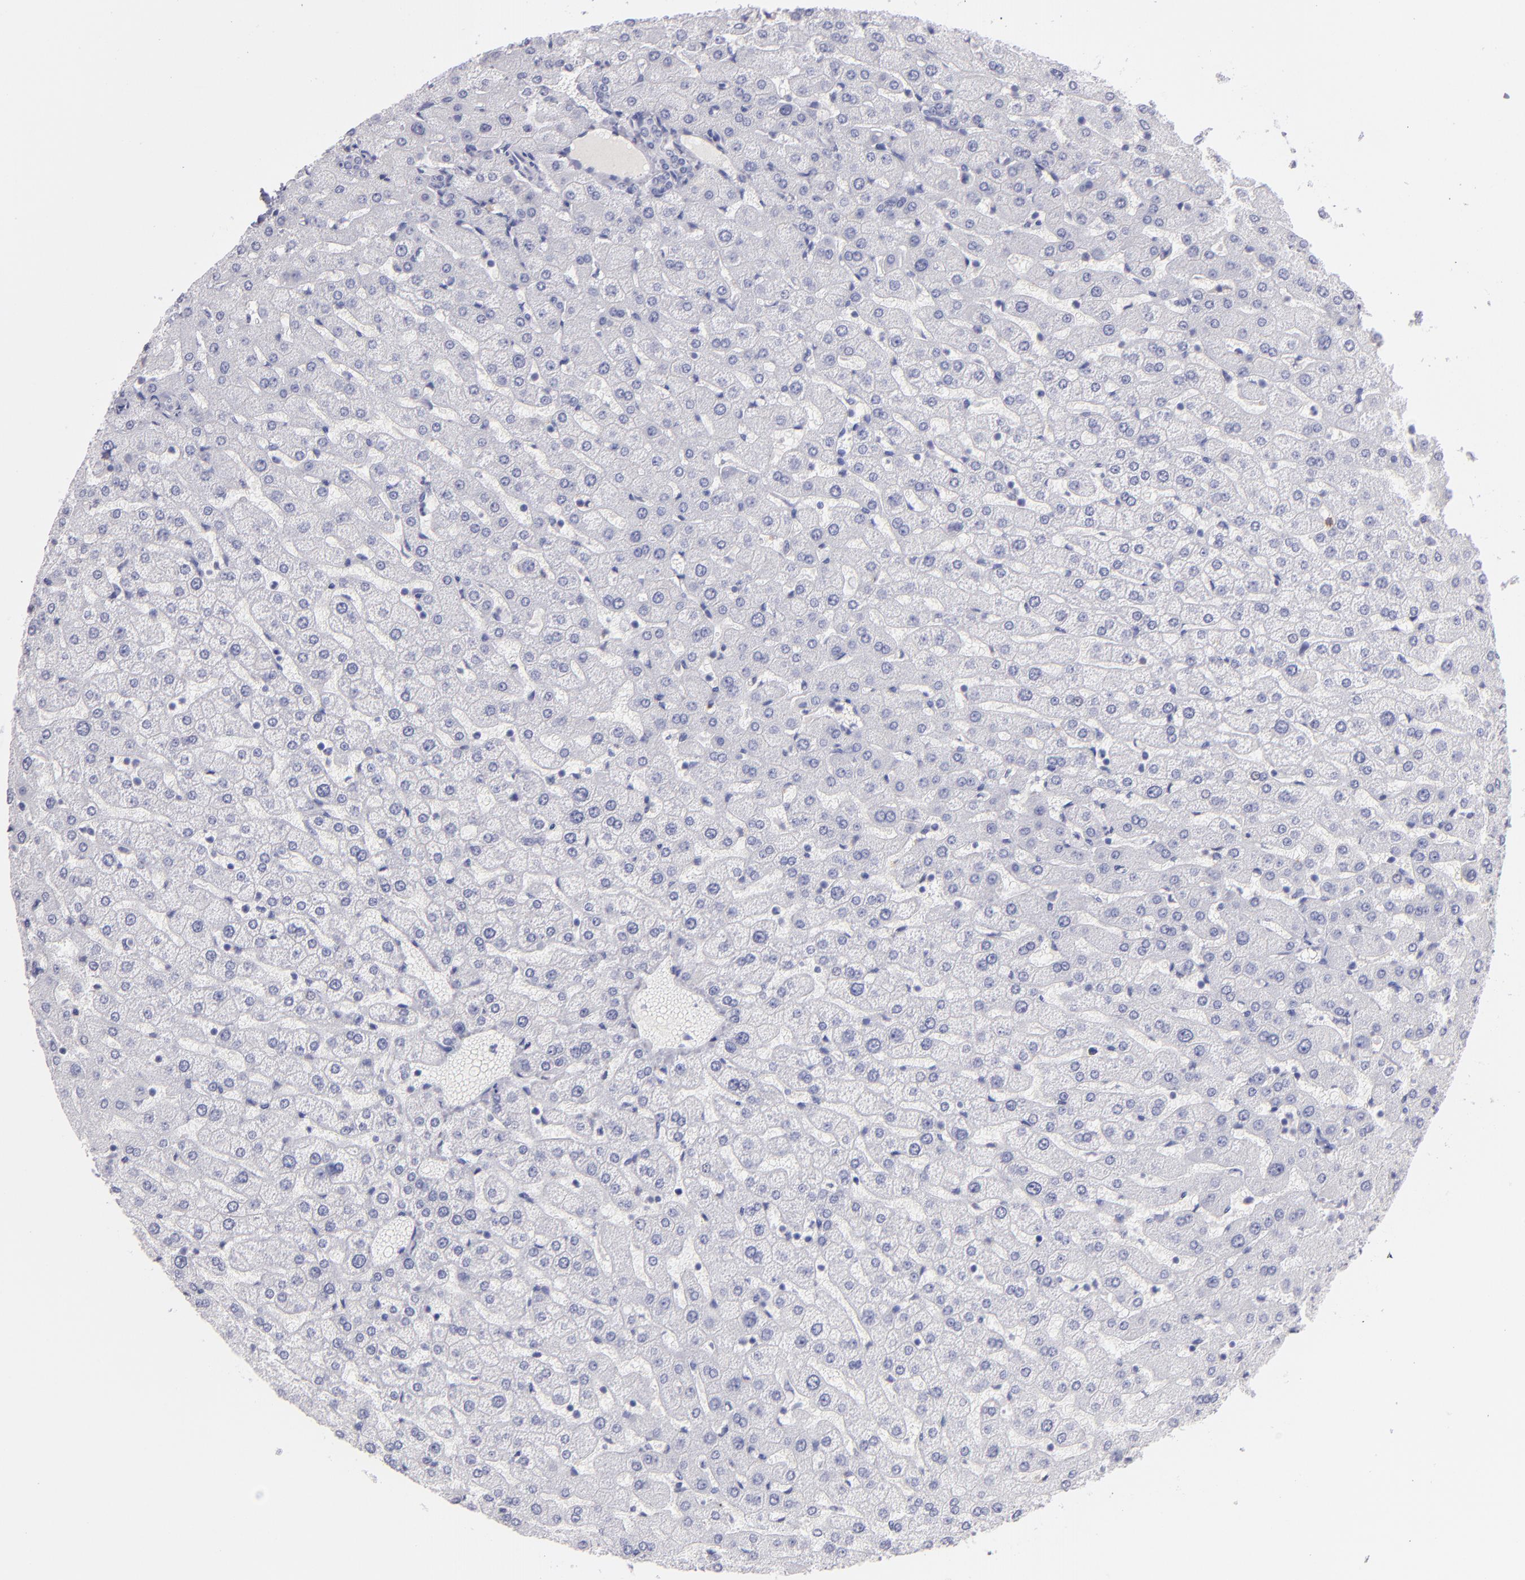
{"staining": {"intensity": "negative", "quantity": "none", "location": "none"}, "tissue": "liver", "cell_type": "Cholangiocytes", "image_type": "normal", "snomed": [{"axis": "morphology", "description": "Normal tissue, NOS"}, {"axis": "morphology", "description": "Fibrosis, NOS"}, {"axis": "topography", "description": "Liver"}], "caption": "The immunohistochemistry (IHC) micrograph has no significant expression in cholangiocytes of liver.", "gene": "IL2RA", "patient": {"sex": "female", "age": 29}}